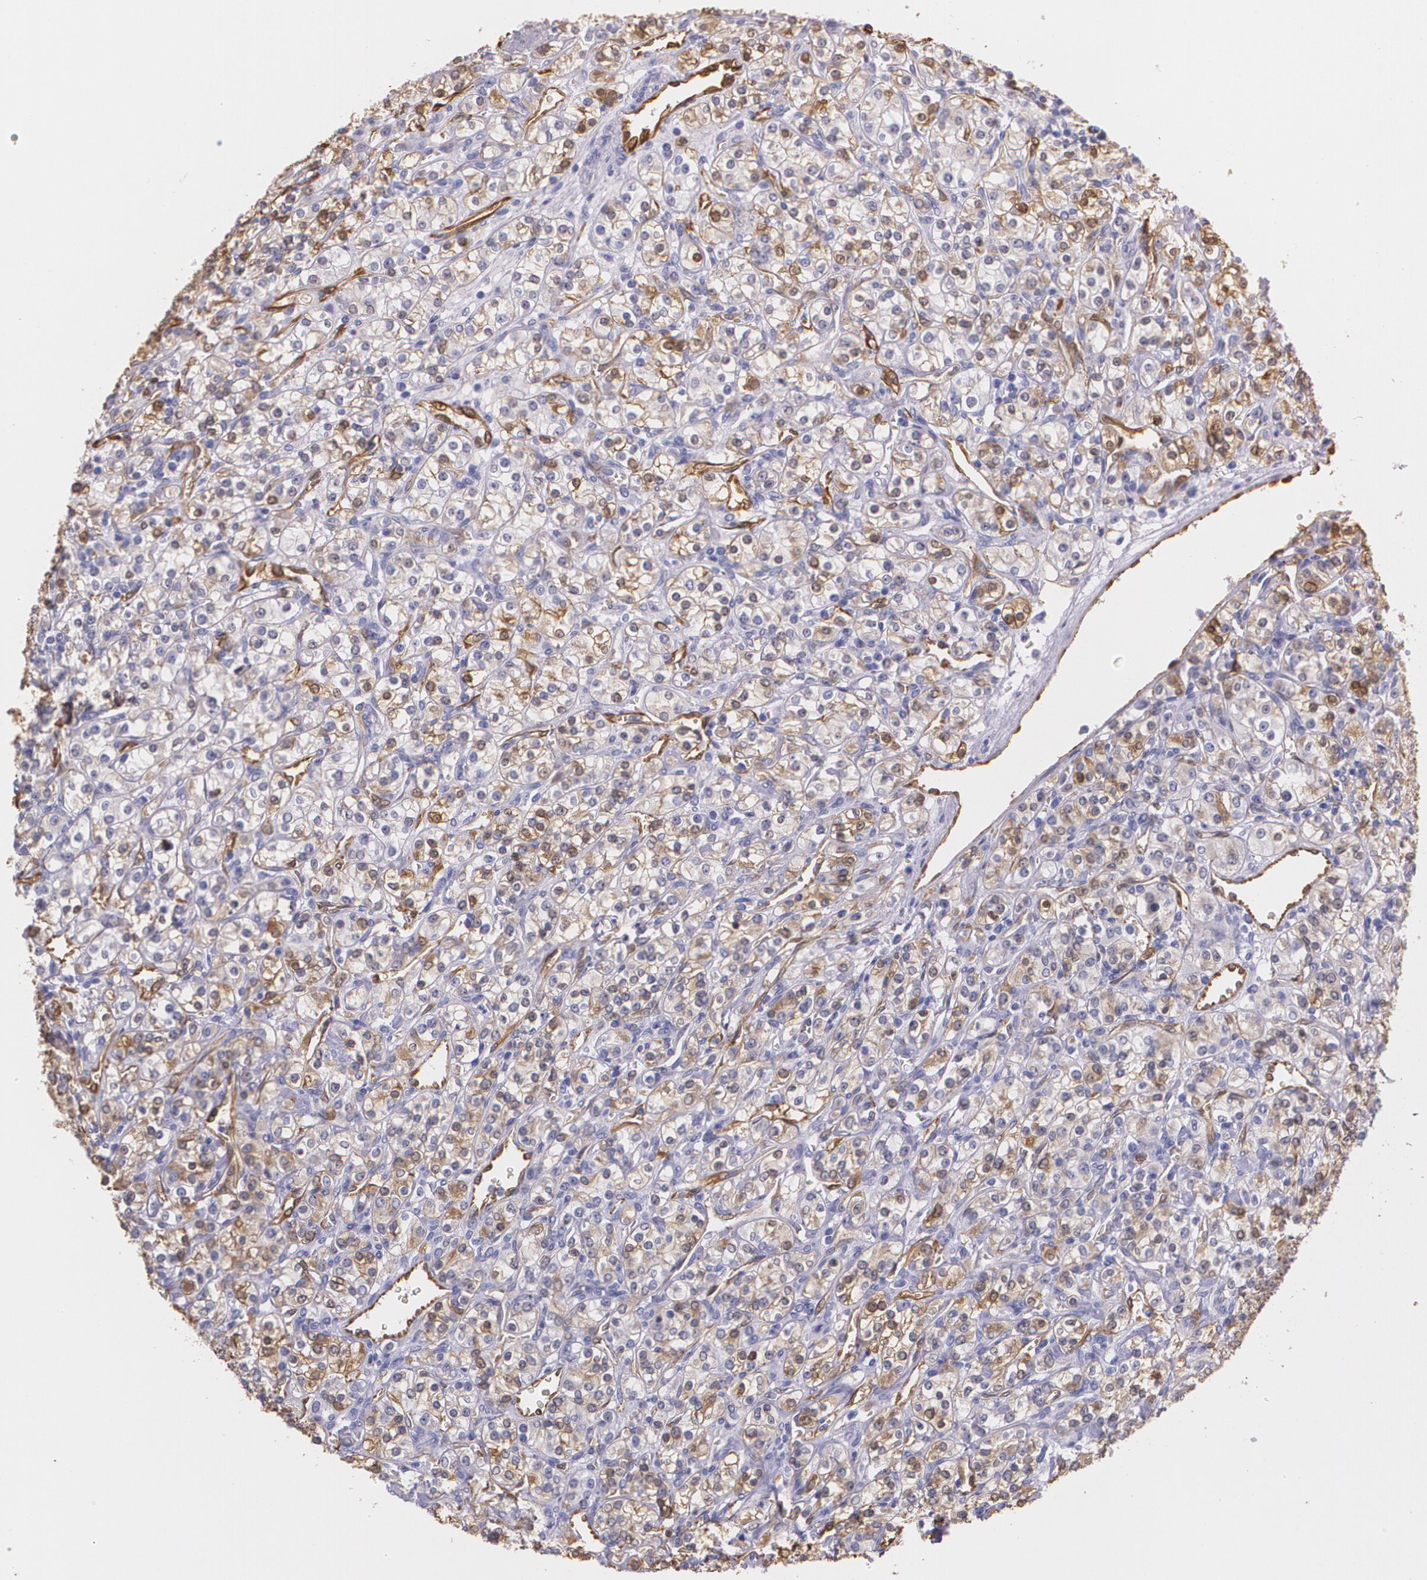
{"staining": {"intensity": "weak", "quantity": "<25%", "location": "cytoplasmic/membranous"}, "tissue": "renal cancer", "cell_type": "Tumor cells", "image_type": "cancer", "snomed": [{"axis": "morphology", "description": "Adenocarcinoma, NOS"}, {"axis": "topography", "description": "Kidney"}], "caption": "DAB (3,3'-diaminobenzidine) immunohistochemical staining of human renal cancer displays no significant staining in tumor cells. The staining is performed using DAB (3,3'-diaminobenzidine) brown chromogen with nuclei counter-stained in using hematoxylin.", "gene": "MMP2", "patient": {"sex": "male", "age": 77}}